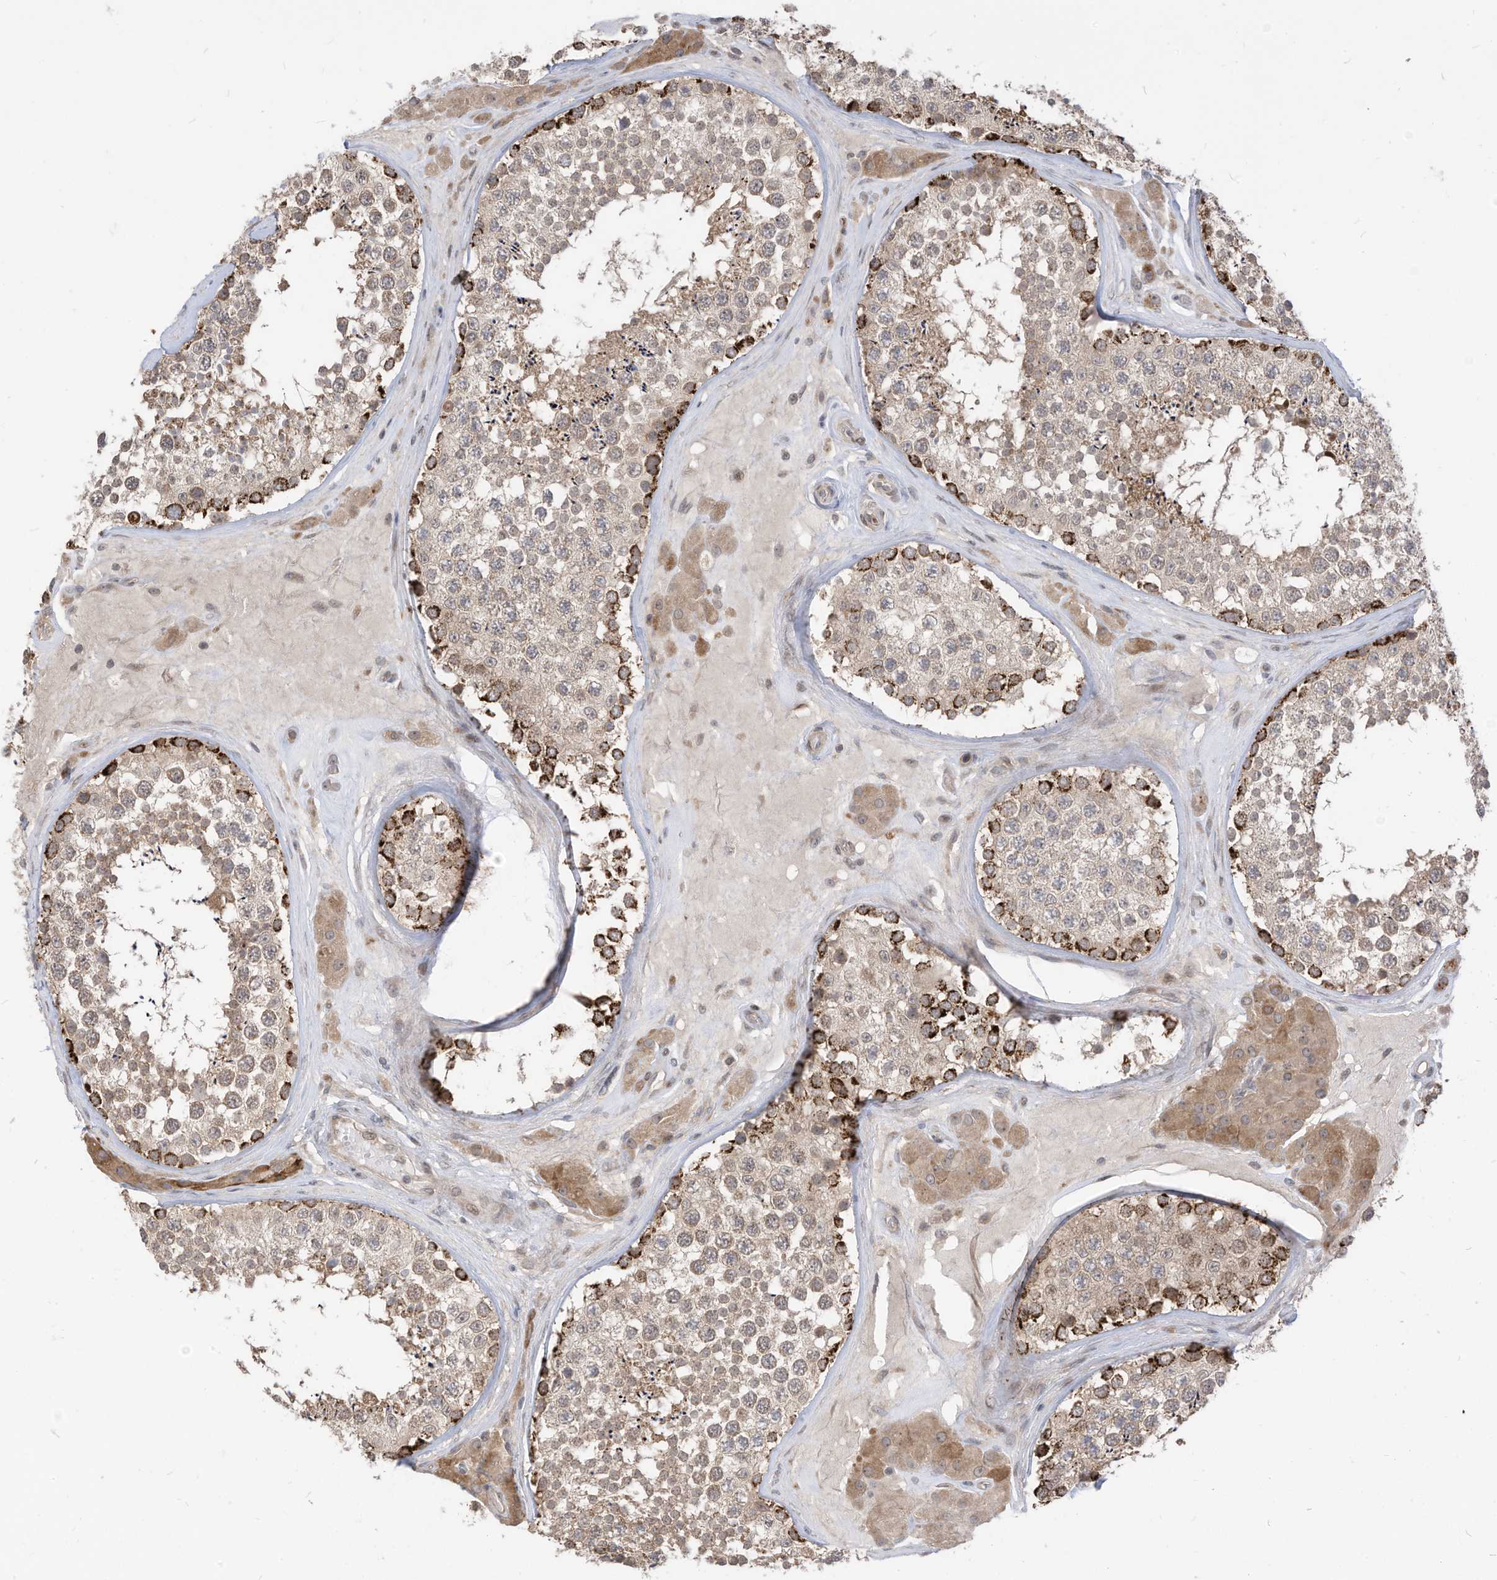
{"staining": {"intensity": "strong", "quantity": "<25%", "location": "cytoplasmic/membranous"}, "tissue": "testis", "cell_type": "Cells in seminiferous ducts", "image_type": "normal", "snomed": [{"axis": "morphology", "description": "Normal tissue, NOS"}, {"axis": "topography", "description": "Testis"}], "caption": "Immunohistochemical staining of normal testis exhibits <25% levels of strong cytoplasmic/membranous protein positivity in about <25% of cells in seminiferous ducts. (Brightfield microscopy of DAB IHC at high magnification).", "gene": "CNKSR1", "patient": {"sex": "male", "age": 46}}